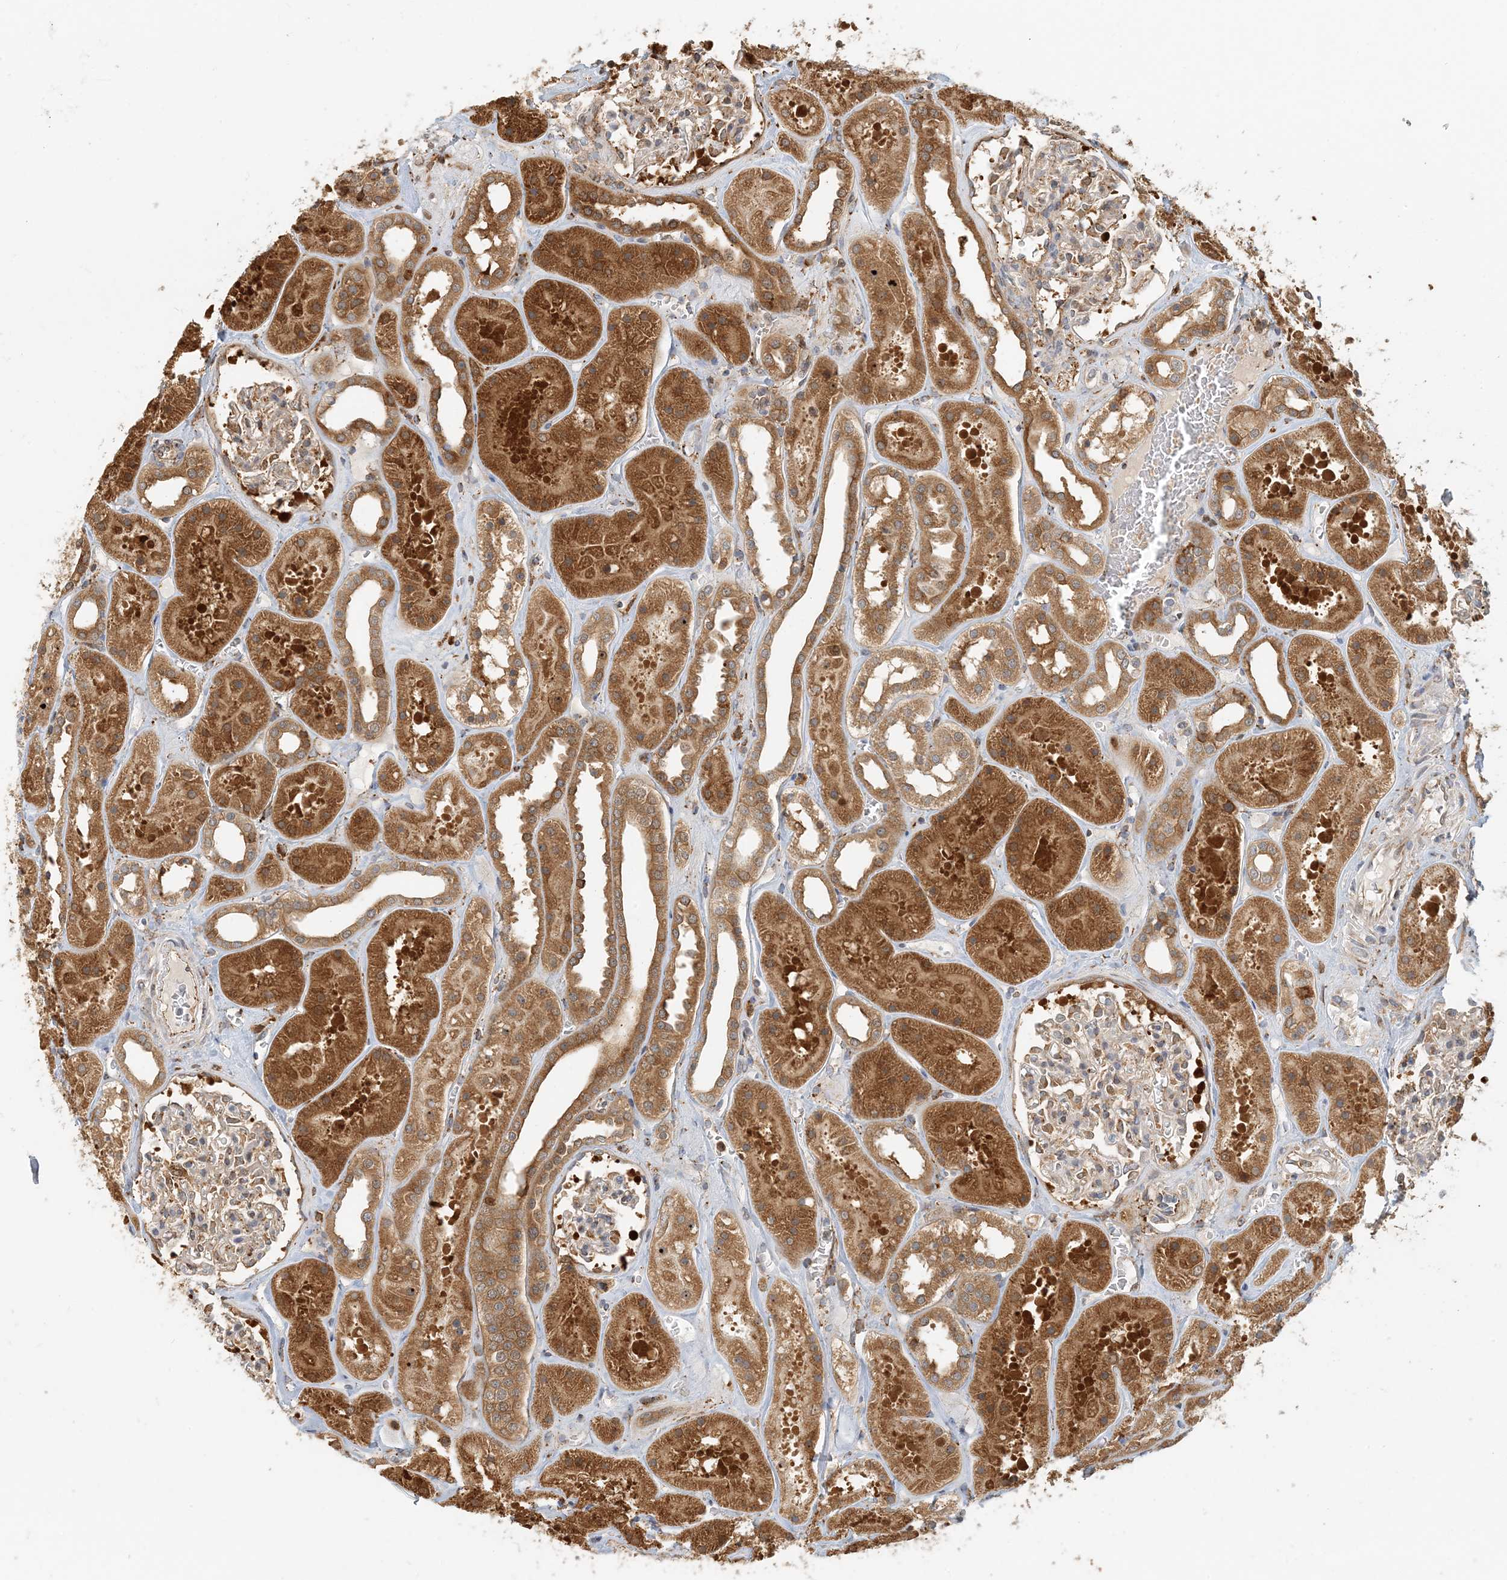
{"staining": {"intensity": "moderate", "quantity": "25%-75%", "location": "cytoplasmic/membranous"}, "tissue": "kidney", "cell_type": "Cells in glomeruli", "image_type": "normal", "snomed": [{"axis": "morphology", "description": "Normal tissue, NOS"}, {"axis": "topography", "description": "Kidney"}], "caption": "DAB (3,3'-diaminobenzidine) immunohistochemical staining of unremarkable kidney shows moderate cytoplasmic/membranous protein expression in approximately 25%-75% of cells in glomeruli.", "gene": "HNMT", "patient": {"sex": "female", "age": 41}}